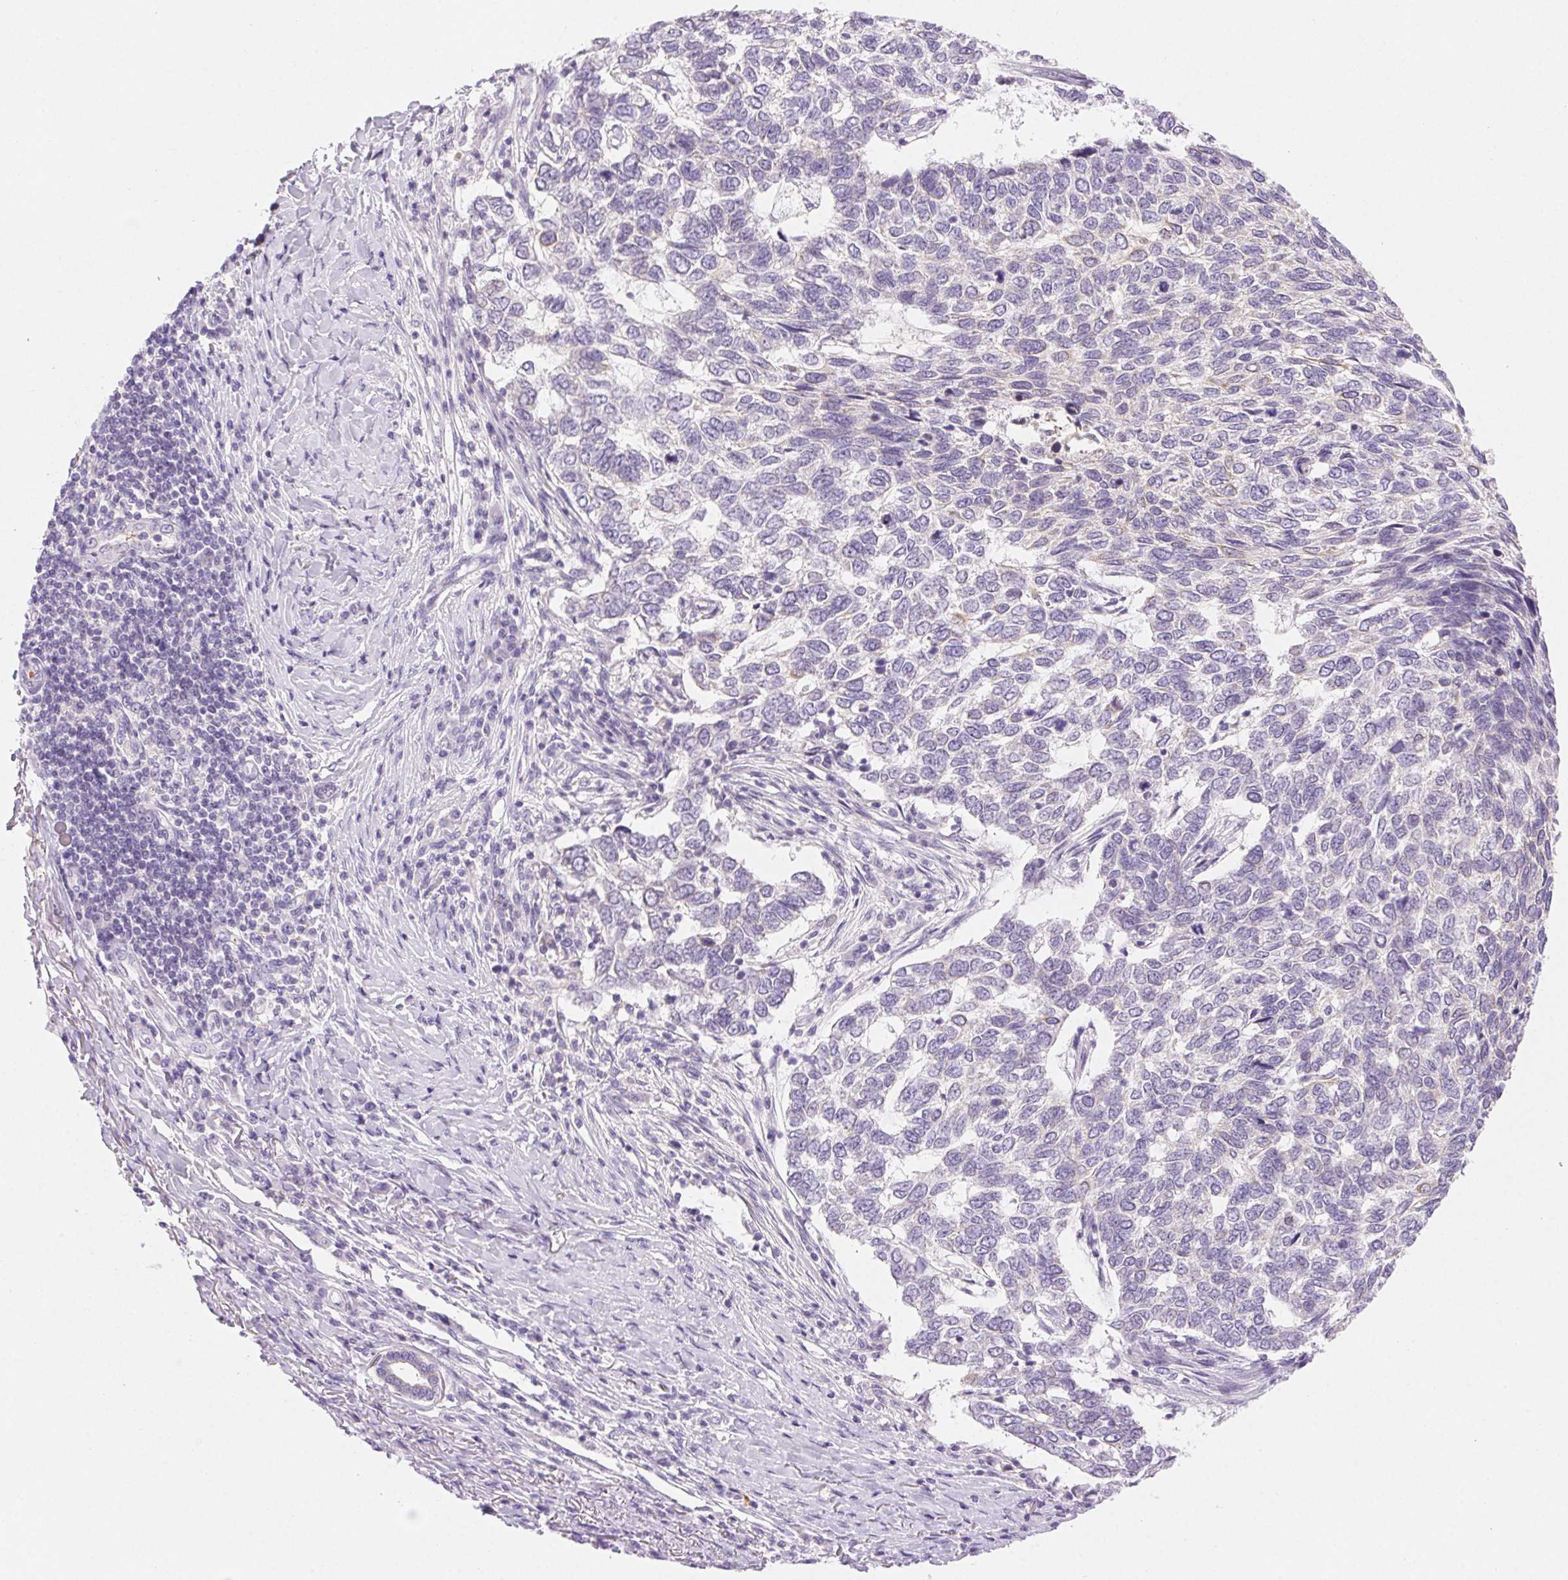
{"staining": {"intensity": "negative", "quantity": "none", "location": "none"}, "tissue": "skin cancer", "cell_type": "Tumor cells", "image_type": "cancer", "snomed": [{"axis": "morphology", "description": "Basal cell carcinoma"}, {"axis": "topography", "description": "Skin"}], "caption": "Immunohistochemistry photomicrograph of neoplastic tissue: skin cancer (basal cell carcinoma) stained with DAB shows no significant protein staining in tumor cells.", "gene": "FGA", "patient": {"sex": "female", "age": 65}}